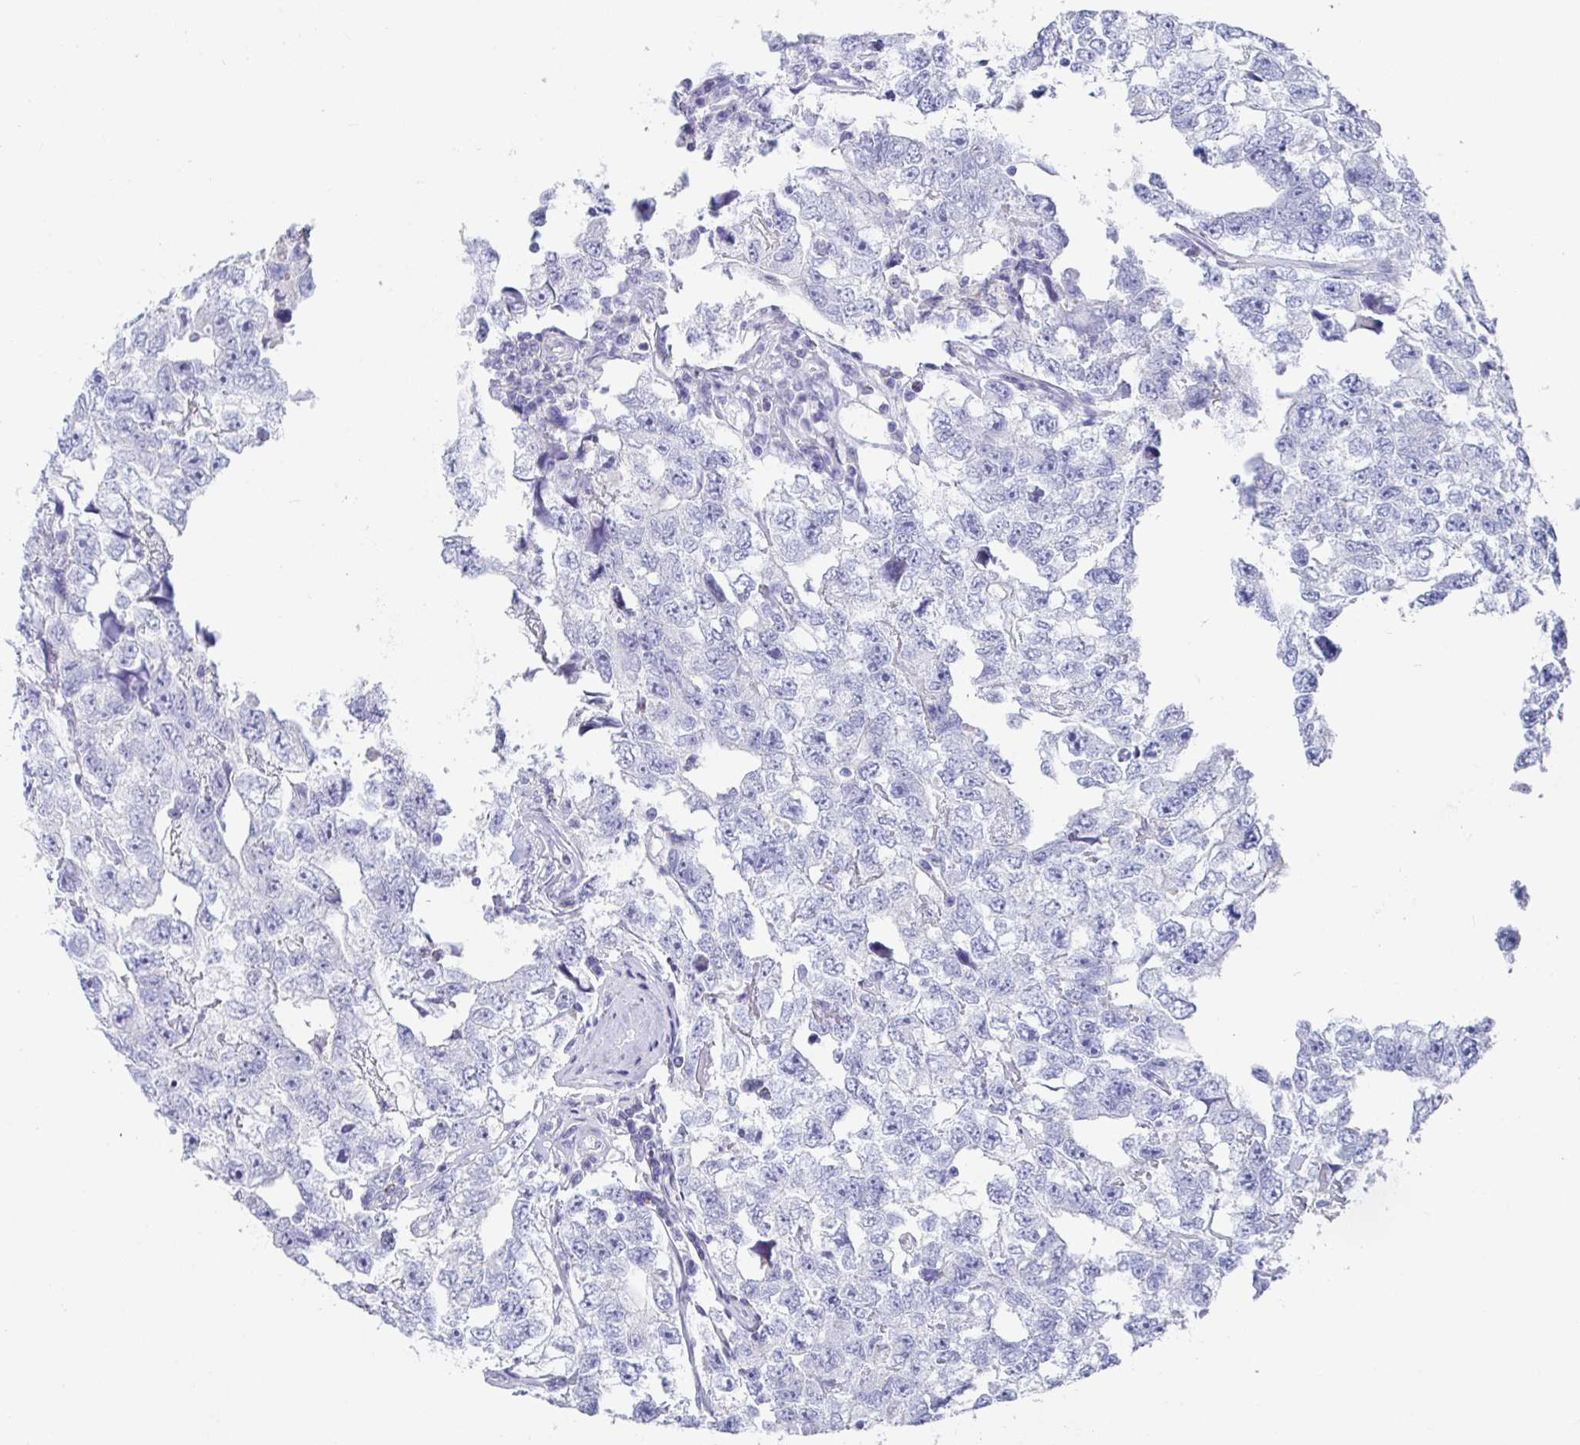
{"staining": {"intensity": "negative", "quantity": "none", "location": "none"}, "tissue": "testis cancer", "cell_type": "Tumor cells", "image_type": "cancer", "snomed": [{"axis": "morphology", "description": "Carcinoma, Embryonal, NOS"}, {"axis": "topography", "description": "Testis"}], "caption": "The IHC micrograph has no significant expression in tumor cells of embryonal carcinoma (testis) tissue.", "gene": "PLA2G1B", "patient": {"sex": "male", "age": 22}}